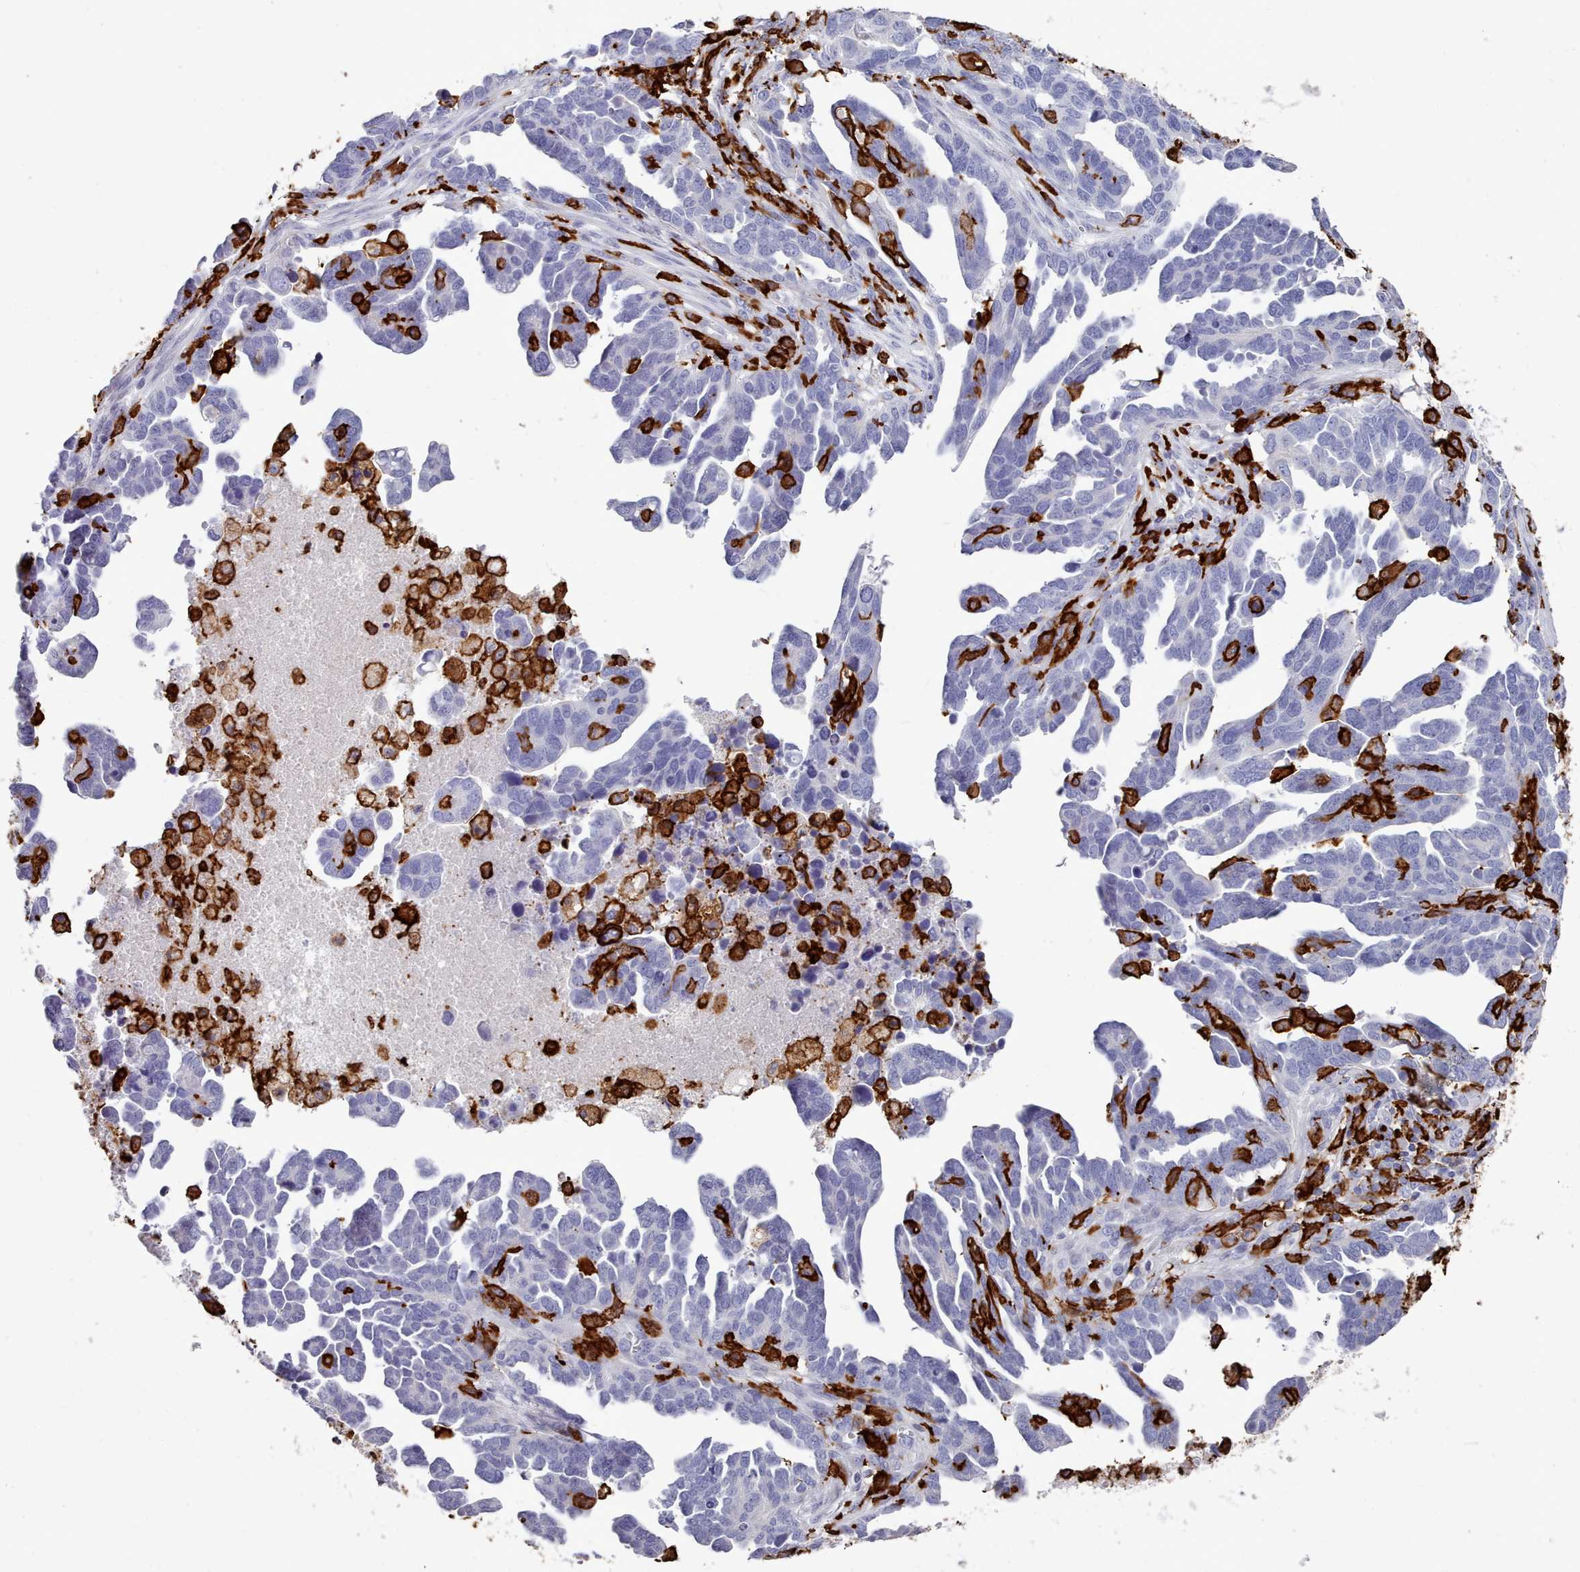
{"staining": {"intensity": "negative", "quantity": "none", "location": "none"}, "tissue": "ovarian cancer", "cell_type": "Tumor cells", "image_type": "cancer", "snomed": [{"axis": "morphology", "description": "Cystadenocarcinoma, serous, NOS"}, {"axis": "topography", "description": "Ovary"}], "caption": "Immunohistochemistry histopathology image of ovarian cancer (serous cystadenocarcinoma) stained for a protein (brown), which demonstrates no expression in tumor cells.", "gene": "AIF1", "patient": {"sex": "female", "age": 54}}